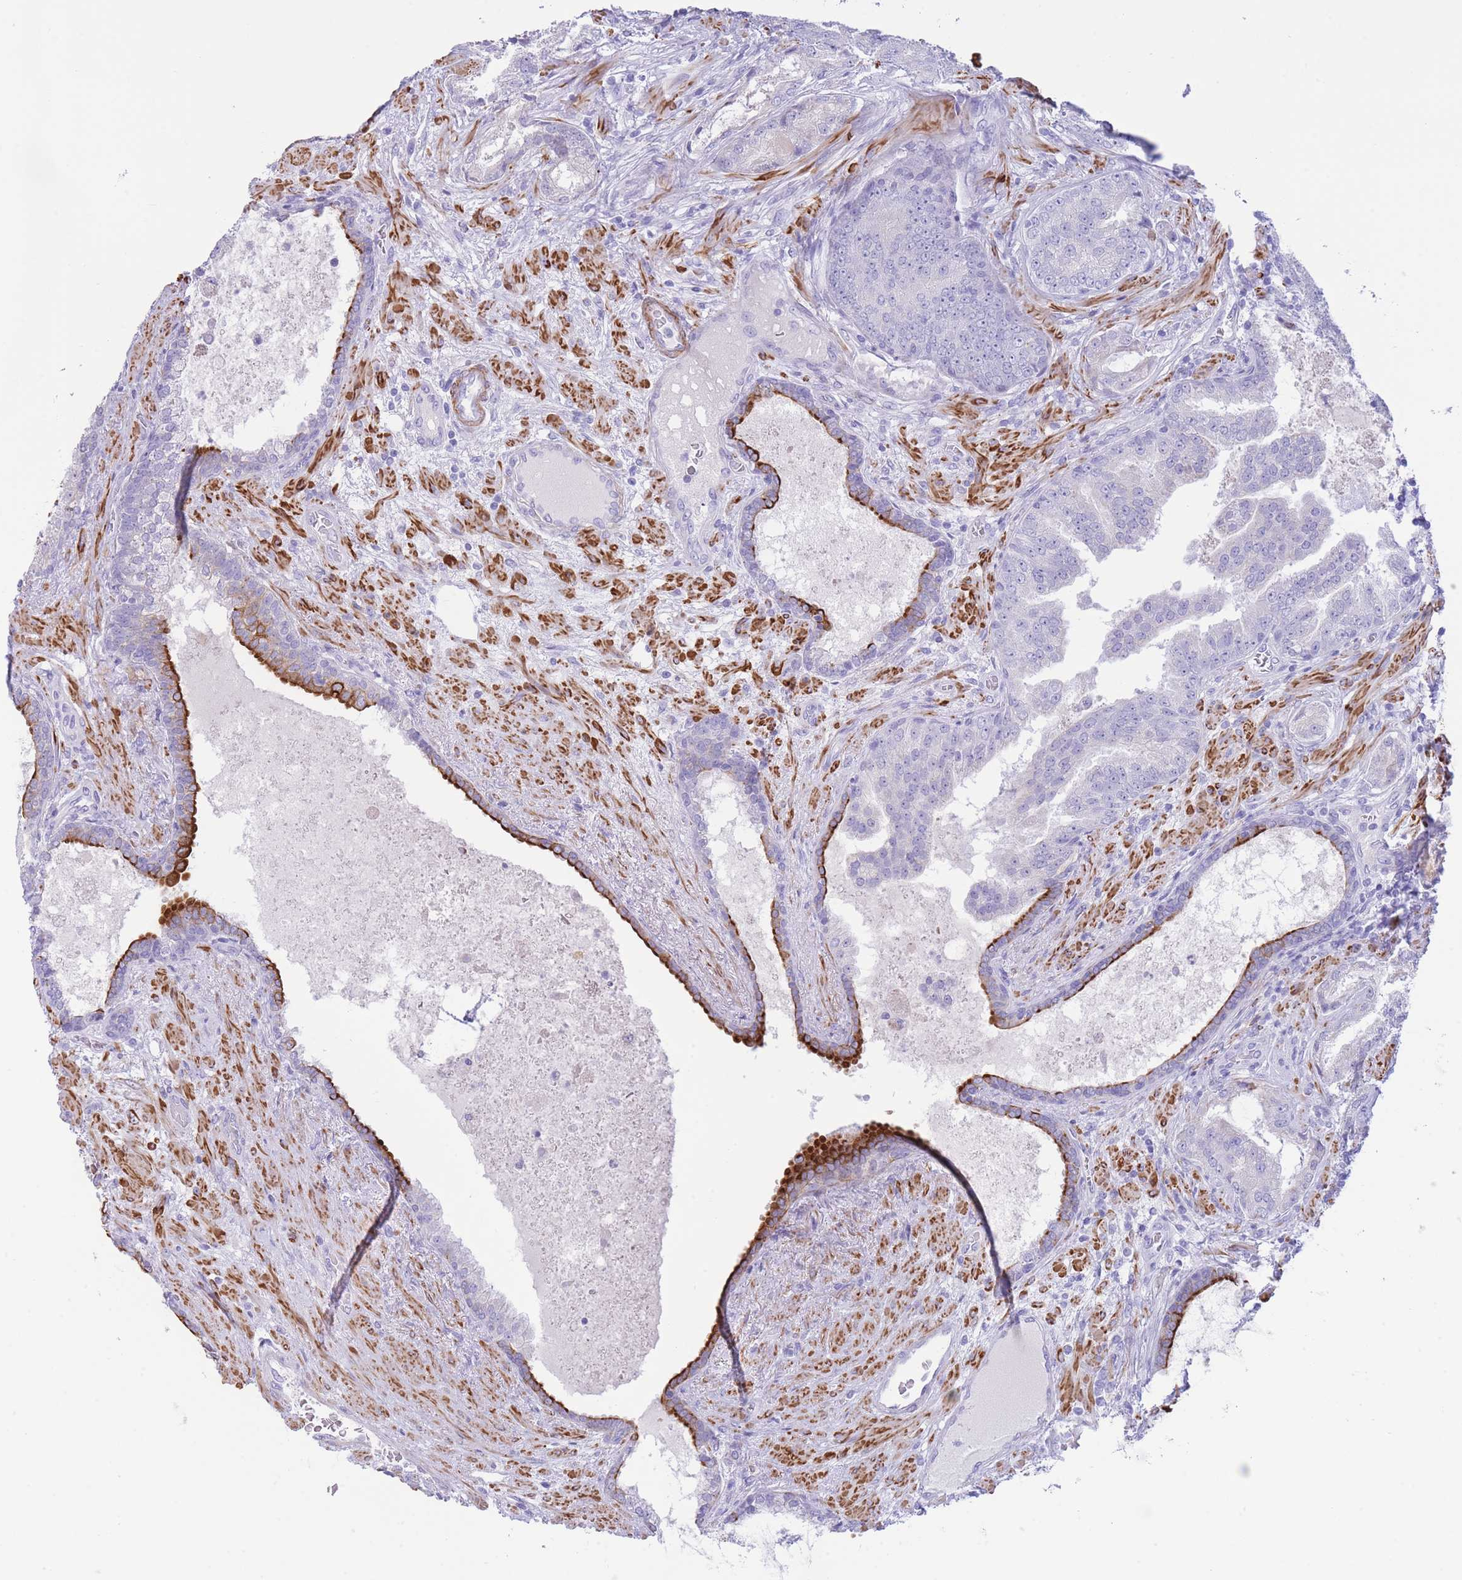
{"staining": {"intensity": "negative", "quantity": "none", "location": "none"}, "tissue": "prostate cancer", "cell_type": "Tumor cells", "image_type": "cancer", "snomed": [{"axis": "morphology", "description": "Adenocarcinoma, High grade"}, {"axis": "topography", "description": "Prostate"}], "caption": "Histopathology image shows no protein staining in tumor cells of prostate cancer (high-grade adenocarcinoma) tissue.", "gene": "VWA8", "patient": {"sex": "male", "age": 68}}